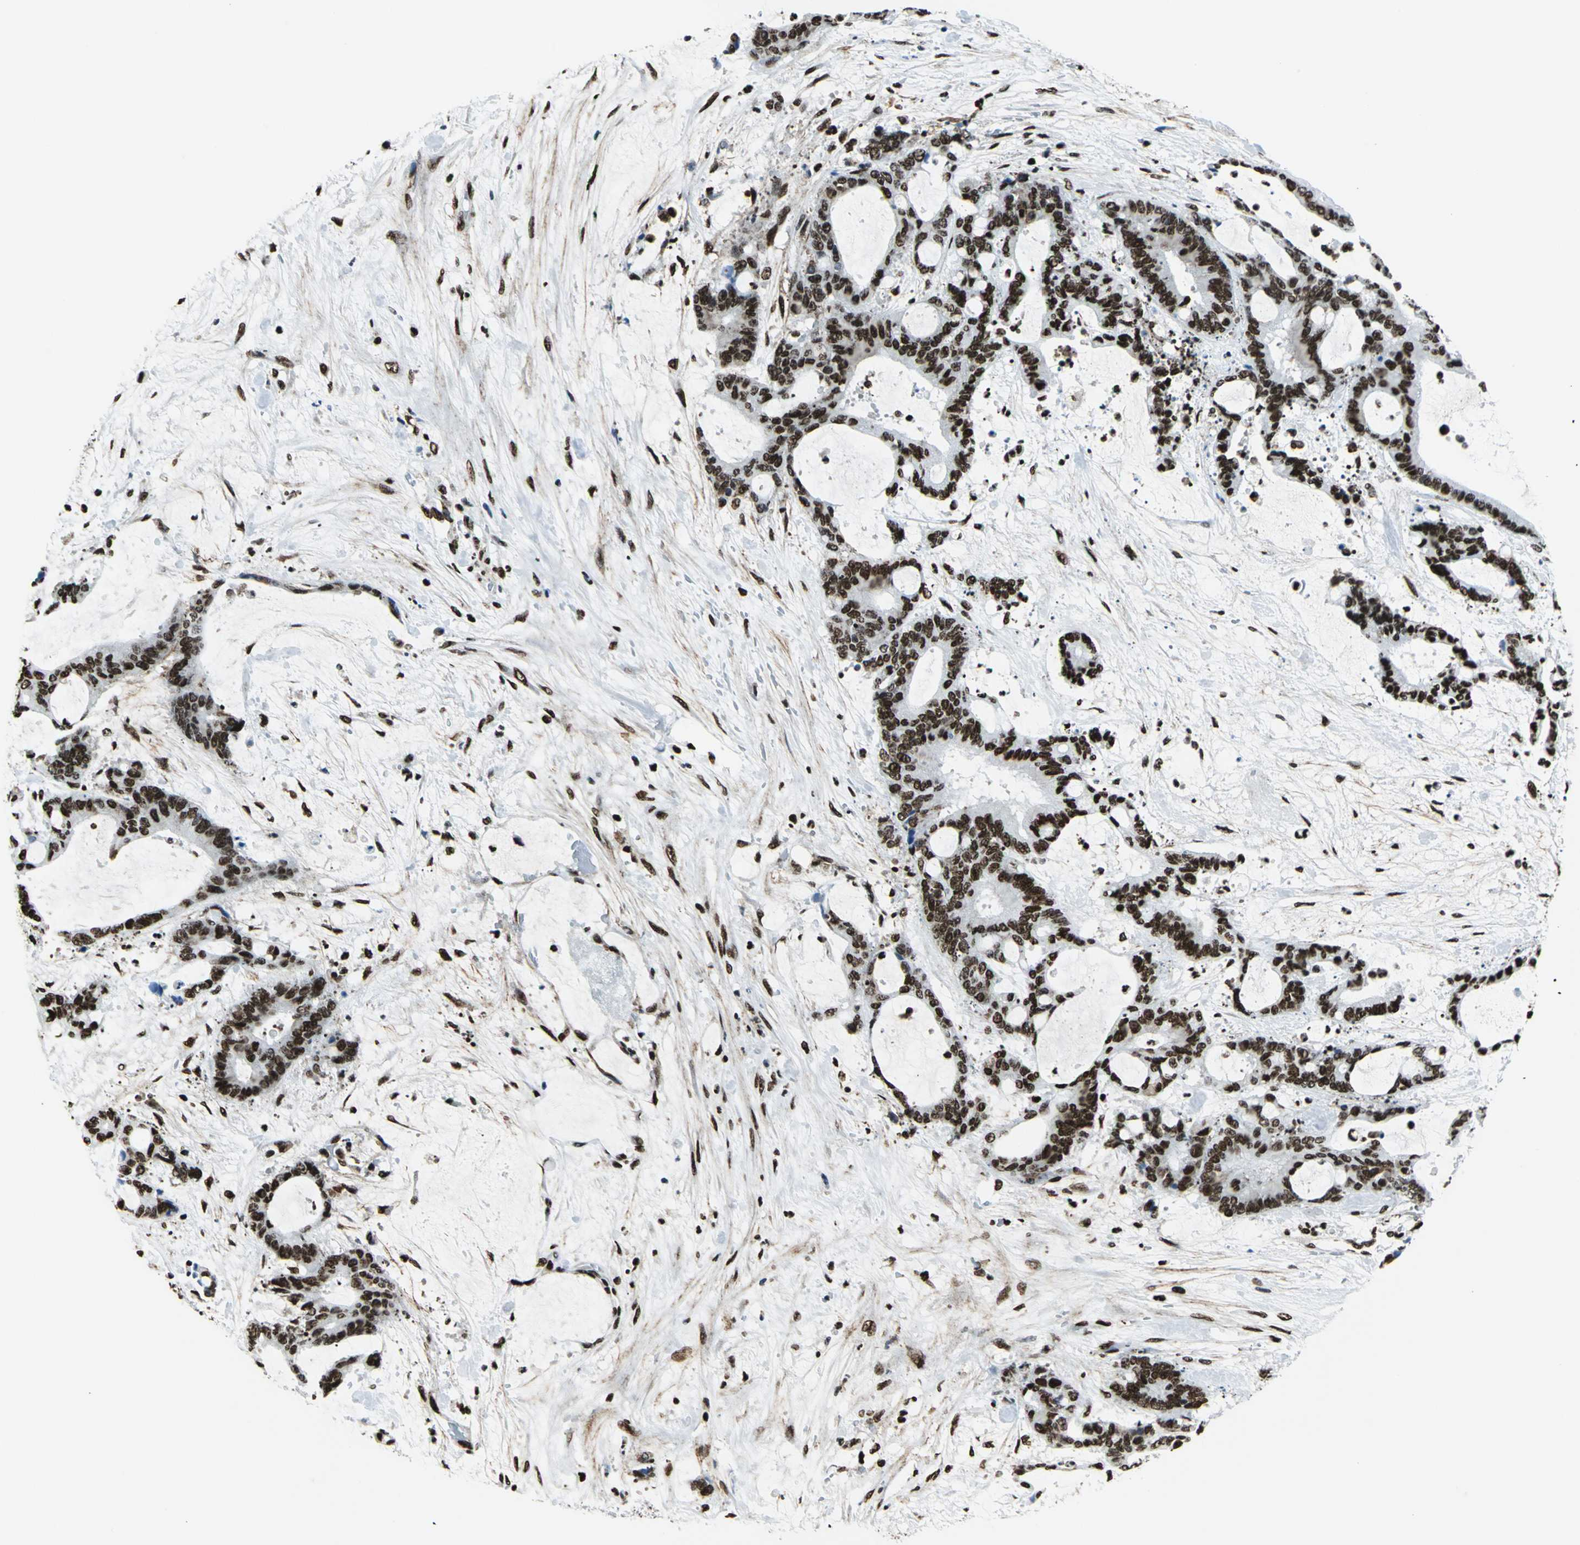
{"staining": {"intensity": "strong", "quantity": ">75%", "location": "nuclear"}, "tissue": "liver cancer", "cell_type": "Tumor cells", "image_type": "cancer", "snomed": [{"axis": "morphology", "description": "Cholangiocarcinoma"}, {"axis": "topography", "description": "Liver"}], "caption": "Human cholangiocarcinoma (liver) stained with a protein marker shows strong staining in tumor cells.", "gene": "APEX1", "patient": {"sex": "female", "age": 73}}